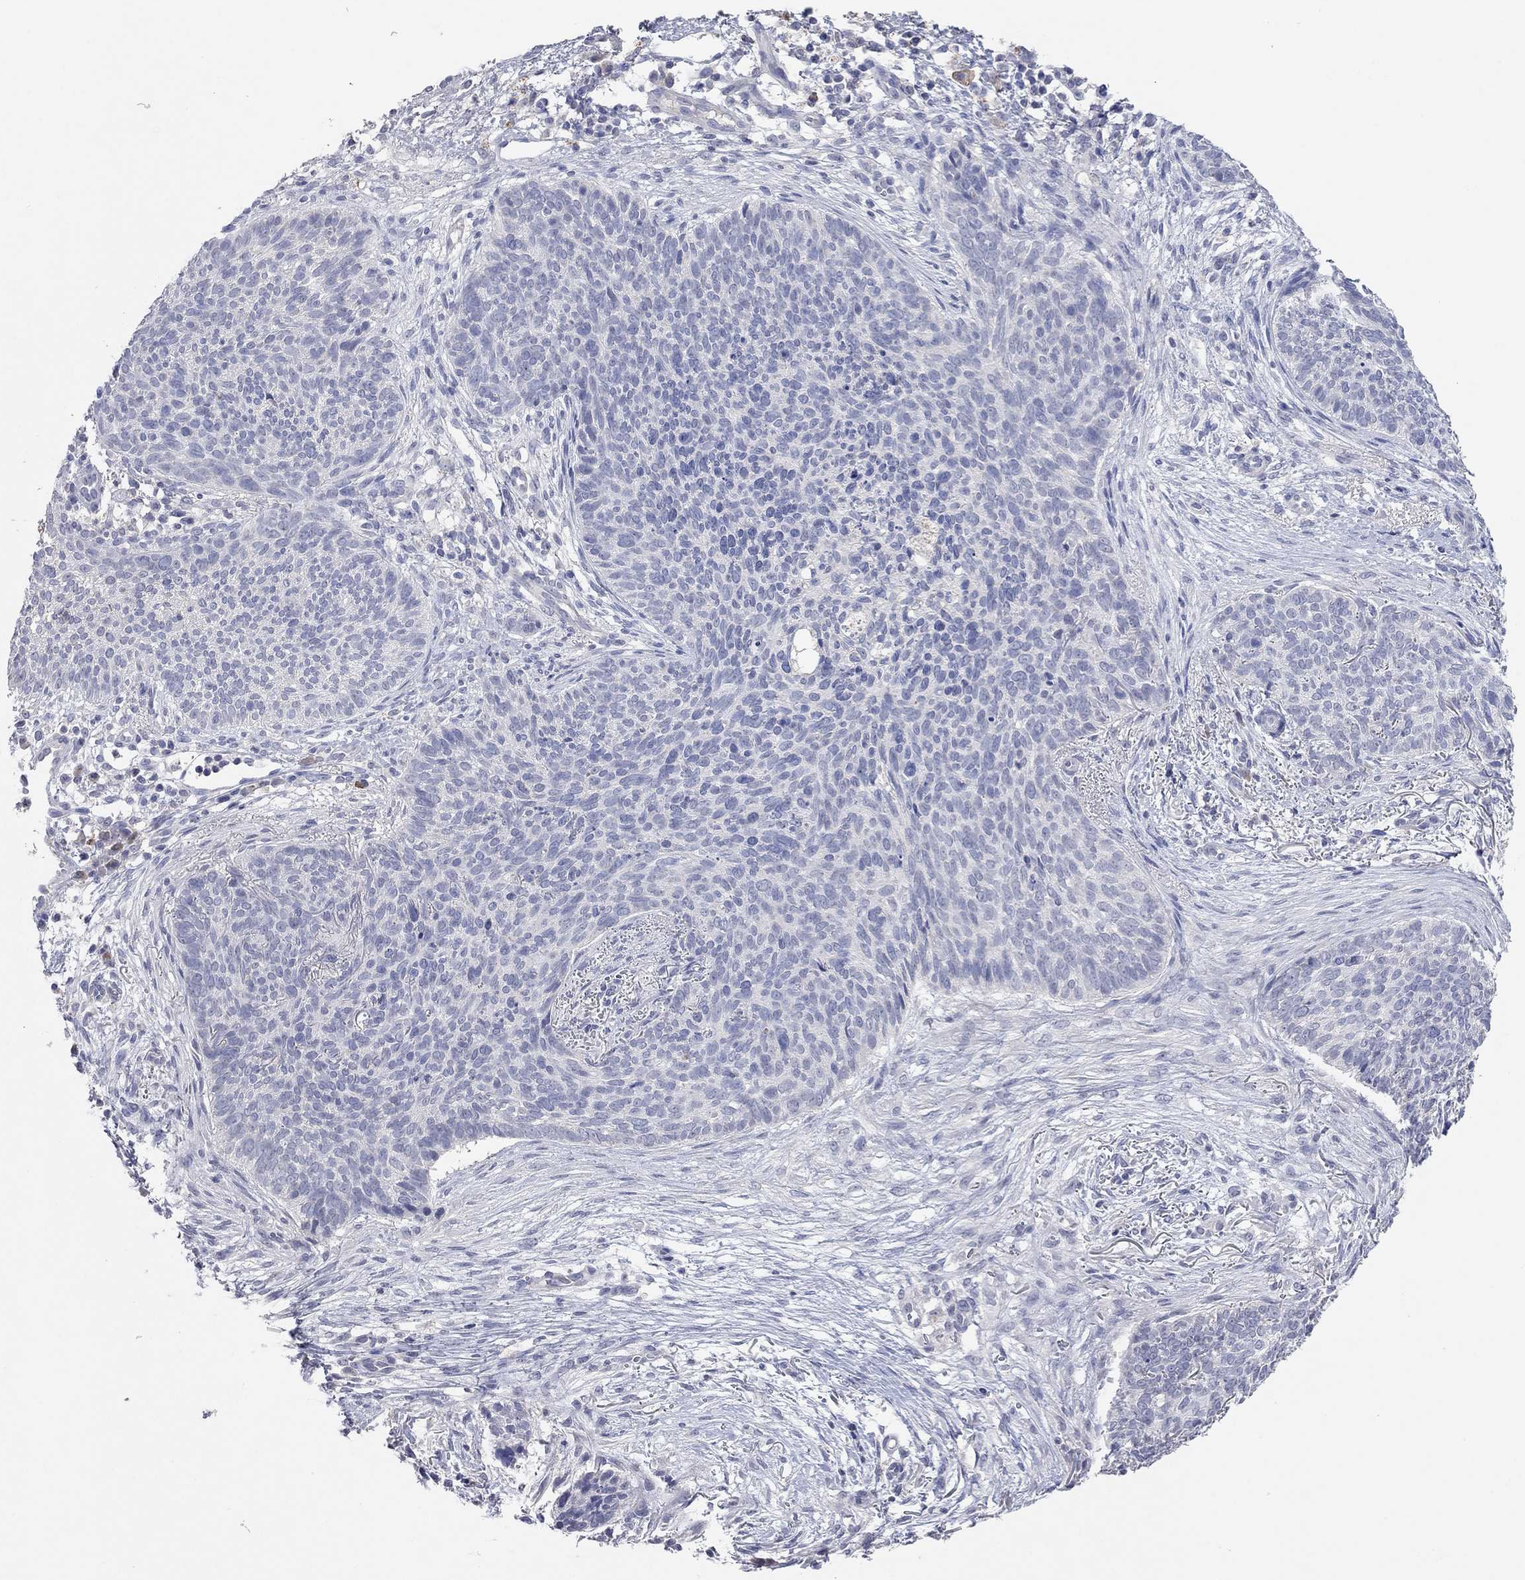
{"staining": {"intensity": "negative", "quantity": "none", "location": "none"}, "tissue": "skin cancer", "cell_type": "Tumor cells", "image_type": "cancer", "snomed": [{"axis": "morphology", "description": "Basal cell carcinoma"}, {"axis": "topography", "description": "Skin"}], "caption": "High power microscopy histopathology image of an IHC micrograph of skin cancer, revealing no significant expression in tumor cells.", "gene": "MMP13", "patient": {"sex": "male", "age": 64}}